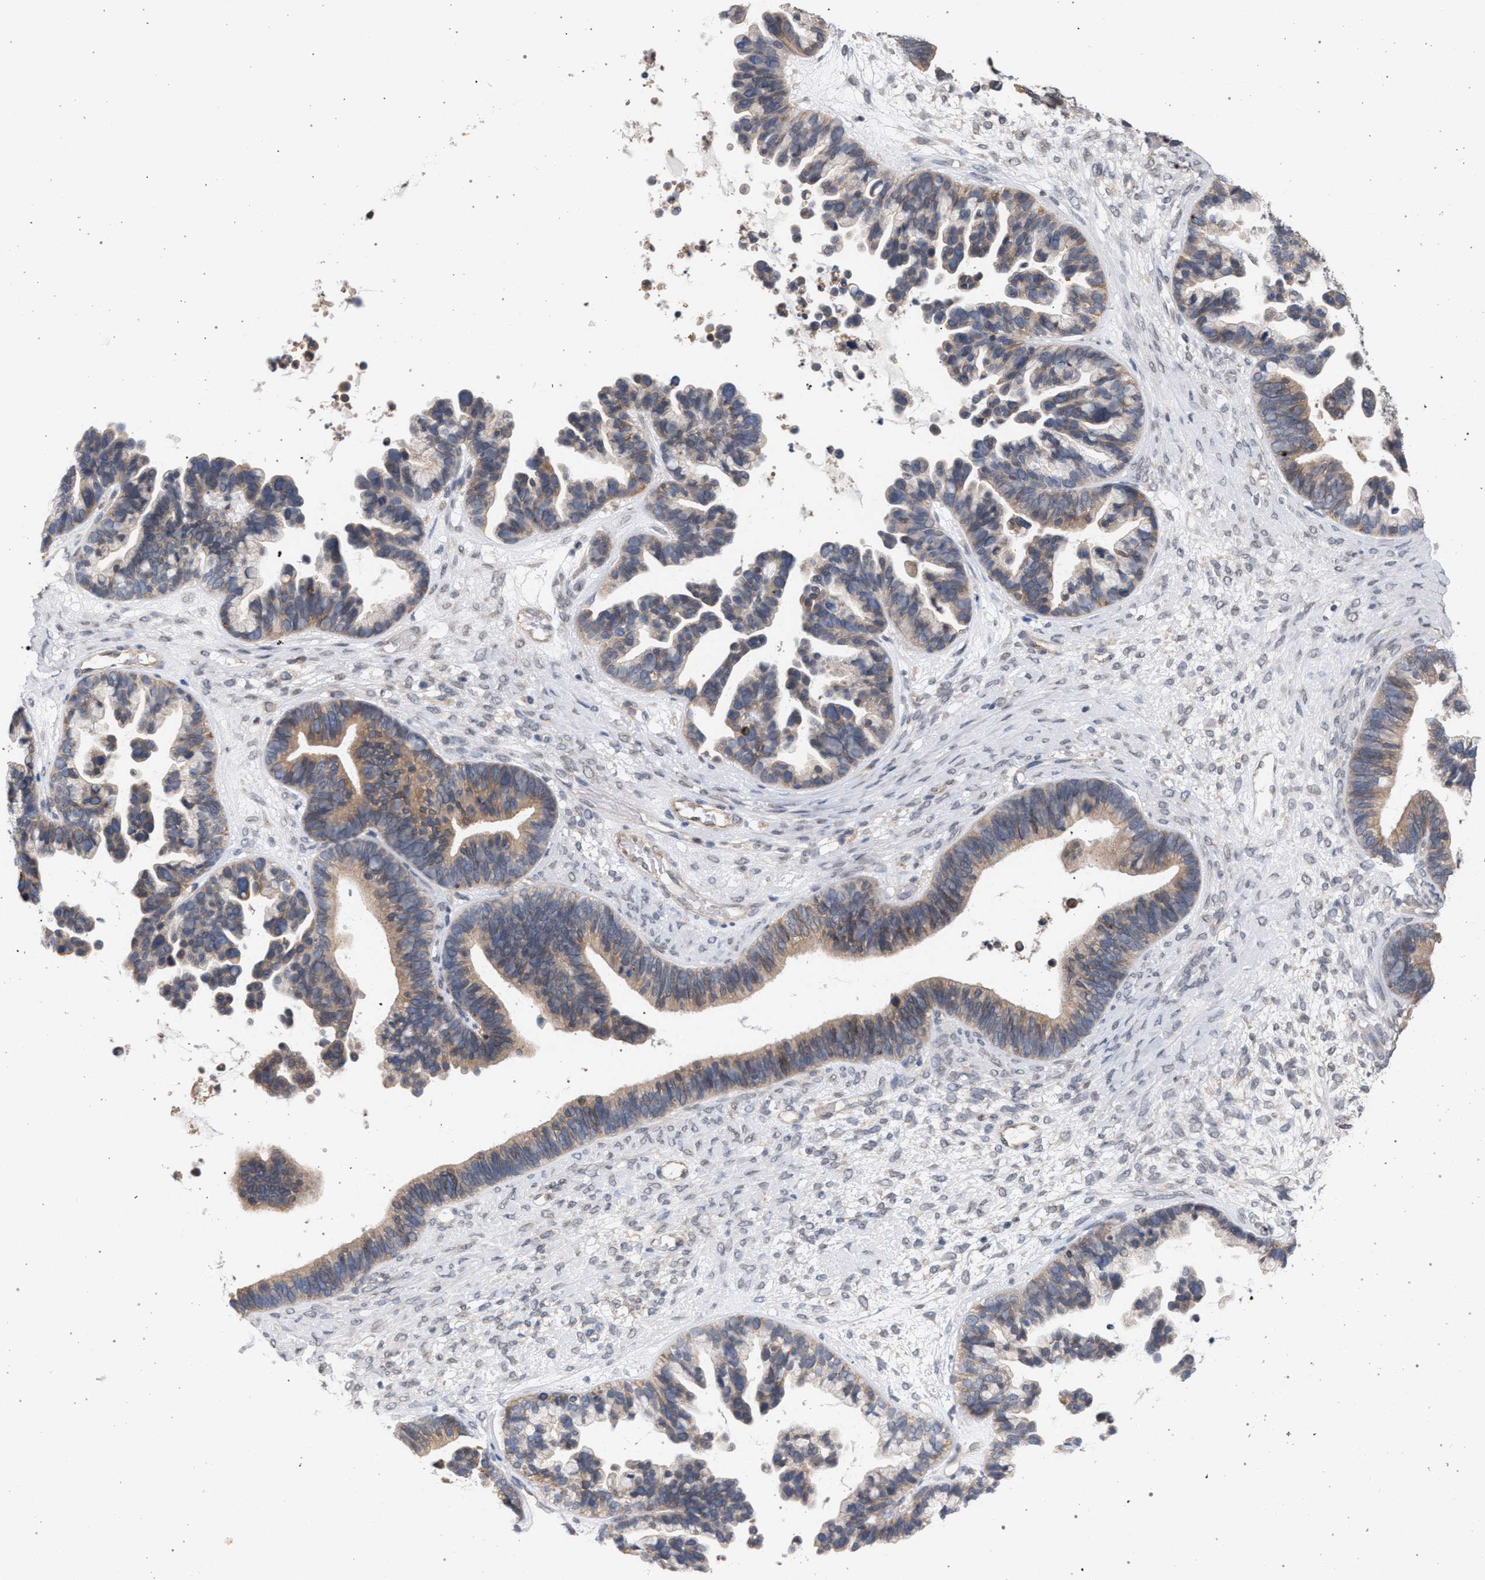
{"staining": {"intensity": "weak", "quantity": ">75%", "location": "cytoplasmic/membranous"}, "tissue": "ovarian cancer", "cell_type": "Tumor cells", "image_type": "cancer", "snomed": [{"axis": "morphology", "description": "Cystadenocarcinoma, serous, NOS"}, {"axis": "topography", "description": "Ovary"}], "caption": "IHC of human ovarian serous cystadenocarcinoma displays low levels of weak cytoplasmic/membranous positivity in about >75% of tumor cells. (DAB IHC, brown staining for protein, blue staining for nuclei).", "gene": "ARPC5L", "patient": {"sex": "female", "age": 56}}